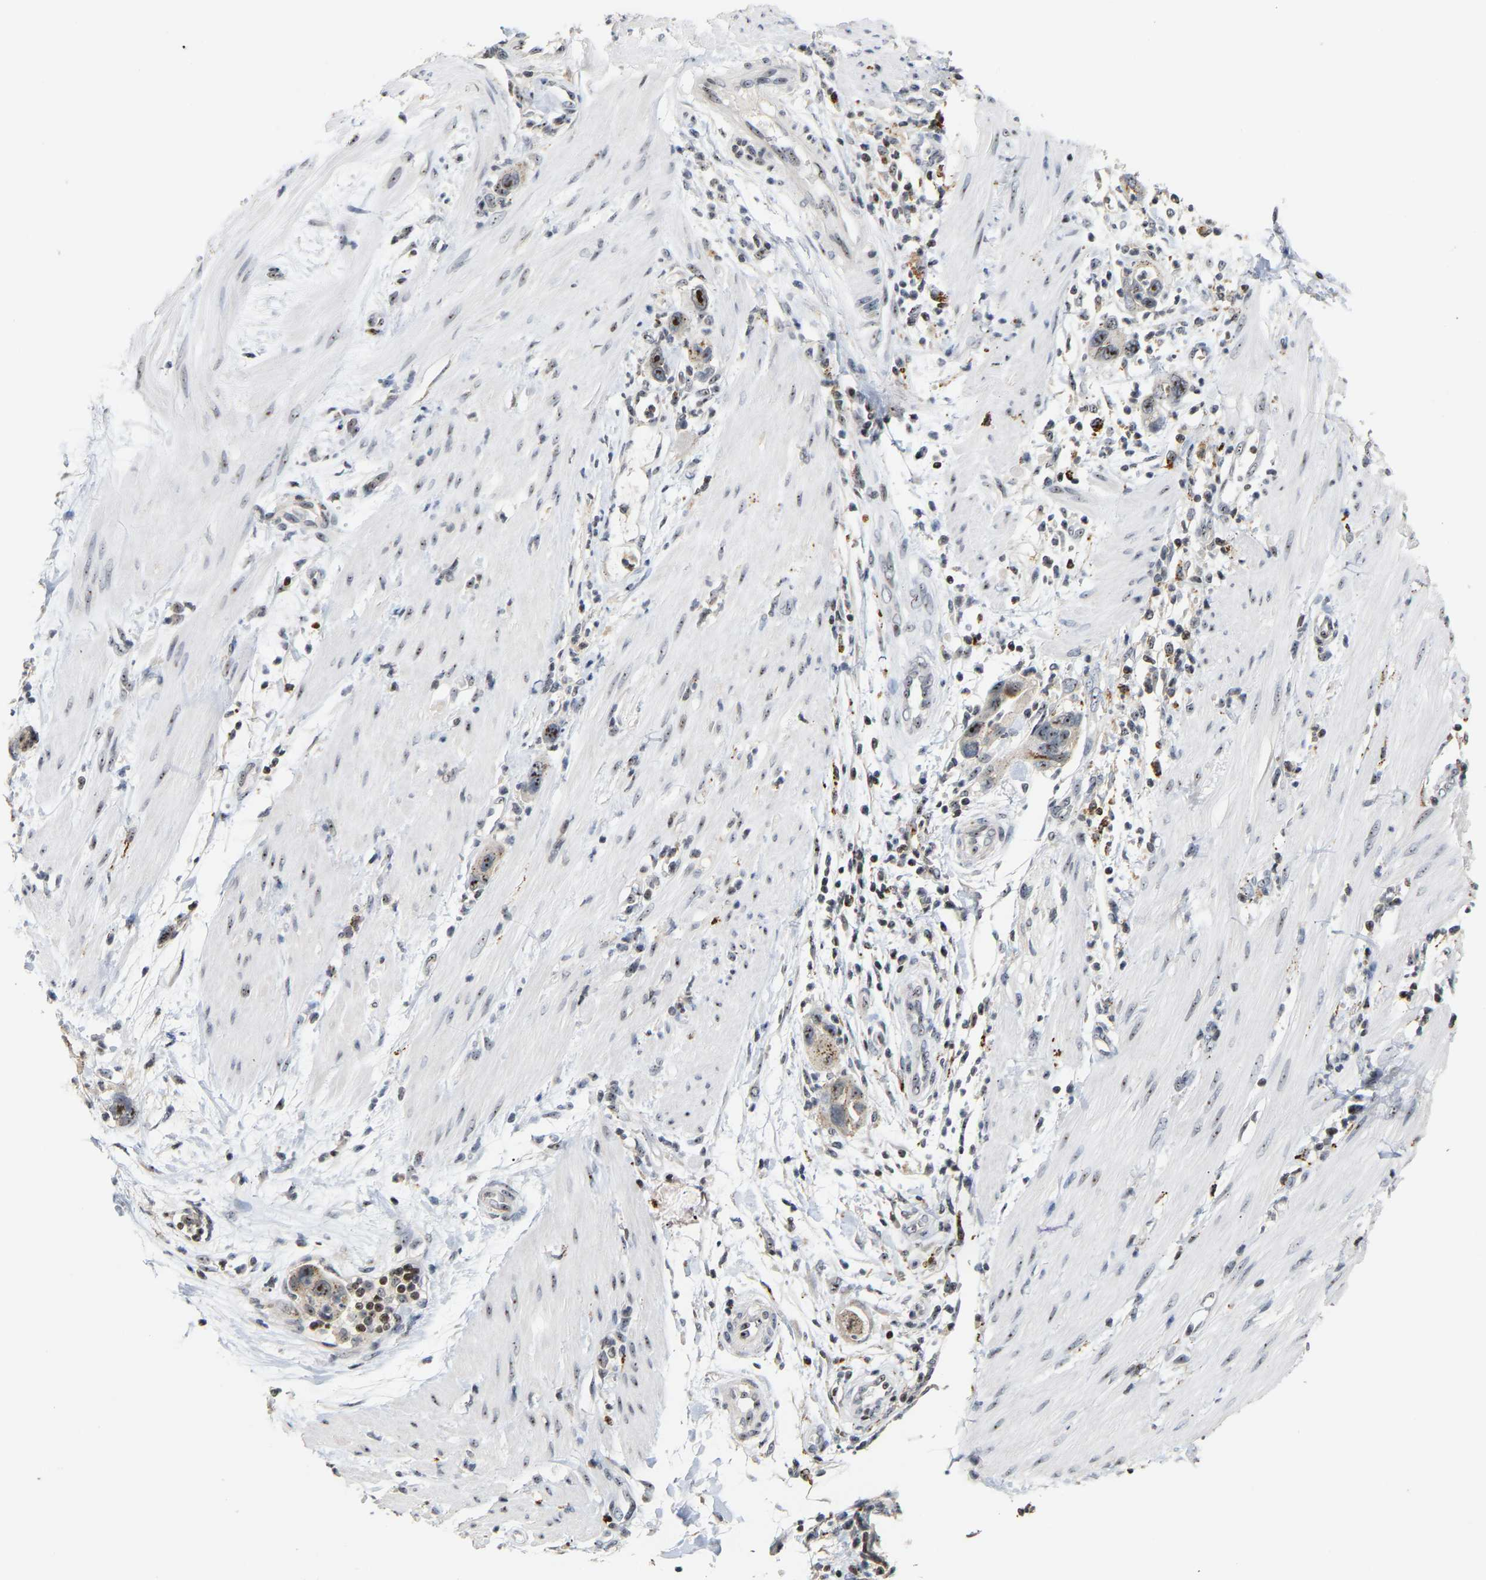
{"staining": {"intensity": "strong", "quantity": ">75%", "location": "nuclear"}, "tissue": "pancreatic cancer", "cell_type": "Tumor cells", "image_type": "cancer", "snomed": [{"axis": "morphology", "description": "Adenocarcinoma, NOS"}, {"axis": "topography", "description": "Pancreas"}], "caption": "Tumor cells reveal high levels of strong nuclear positivity in approximately >75% of cells in pancreatic cancer. (DAB (3,3'-diaminobenzidine) IHC, brown staining for protein, blue staining for nuclei).", "gene": "NOP58", "patient": {"sex": "female", "age": 70}}